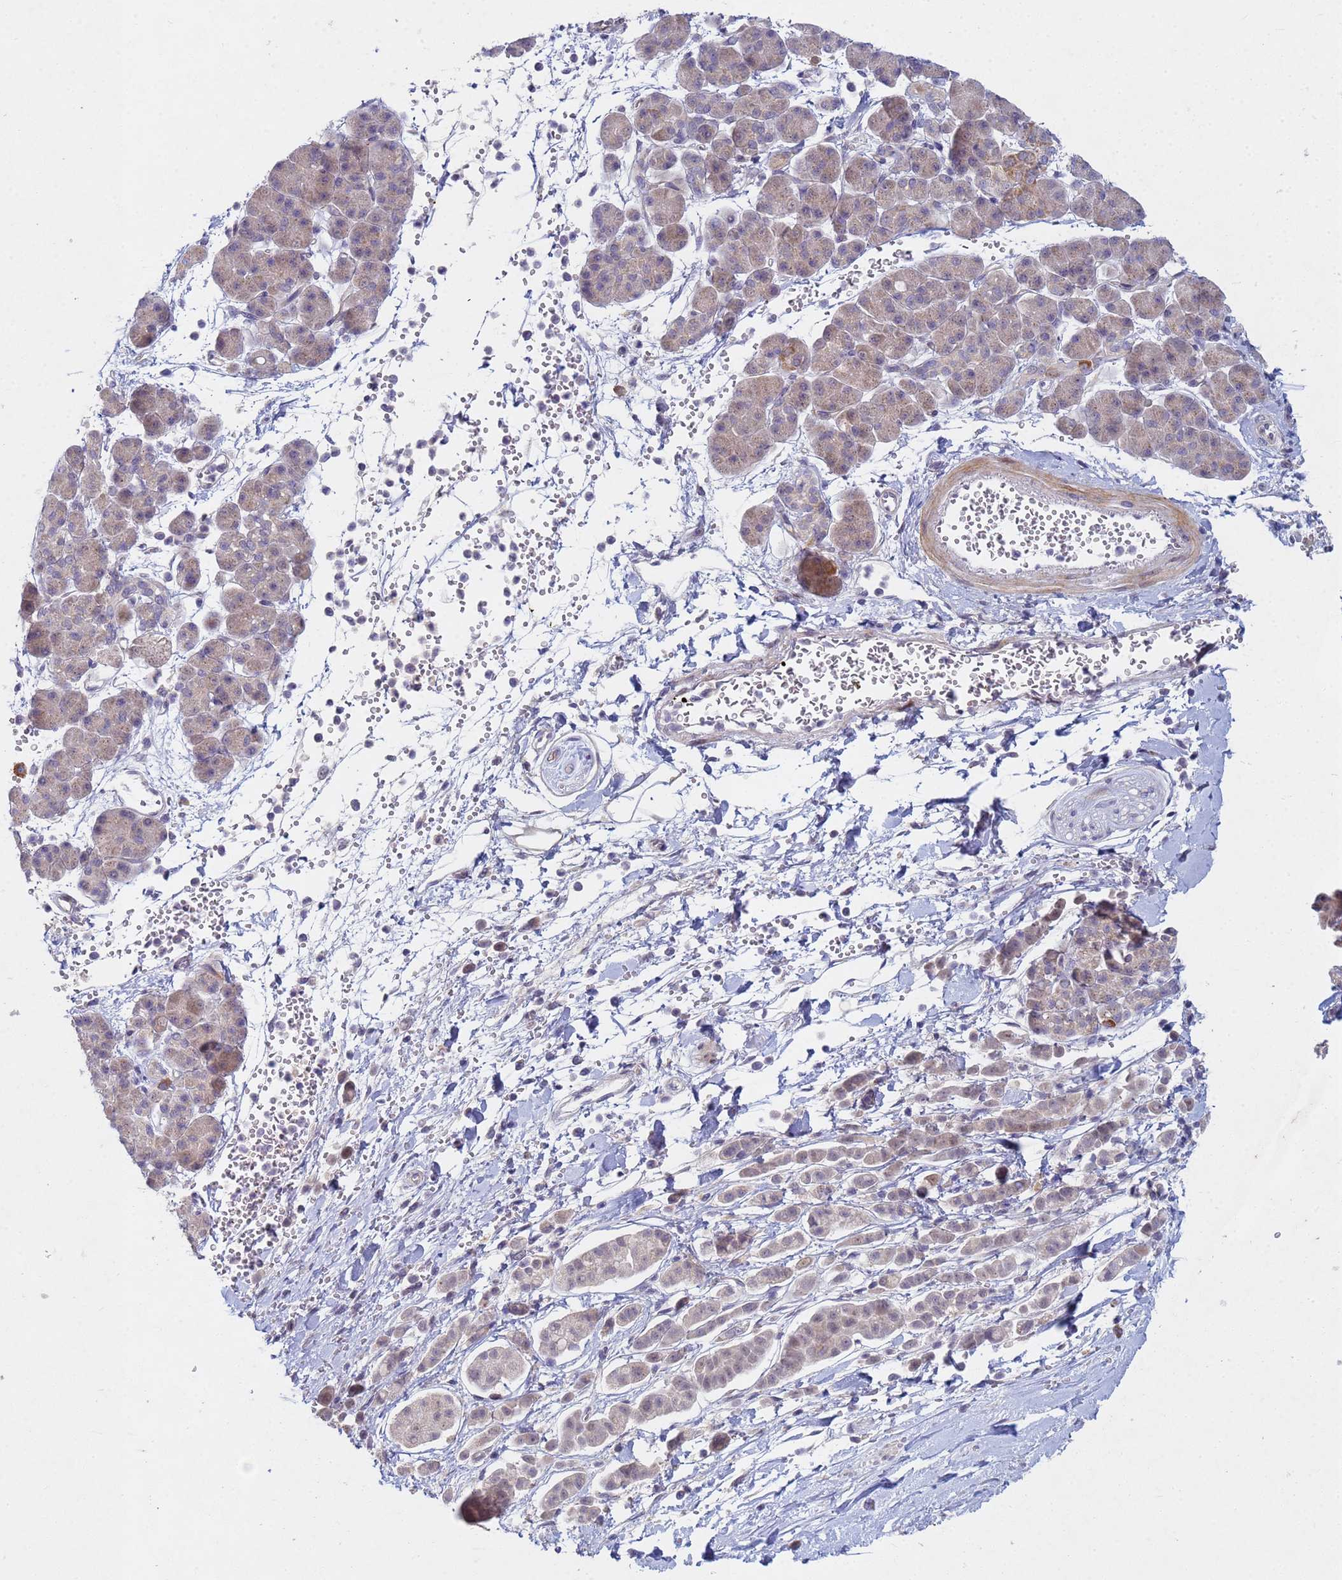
{"staining": {"intensity": "negative", "quantity": "none", "location": "none"}, "tissue": "pancreatic cancer", "cell_type": "Tumor cells", "image_type": "cancer", "snomed": [{"axis": "morphology", "description": "Normal tissue, NOS"}, {"axis": "morphology", "description": "Adenocarcinoma, NOS"}, {"axis": "topography", "description": "Pancreas"}], "caption": "A photomicrograph of adenocarcinoma (pancreatic) stained for a protein displays no brown staining in tumor cells.", "gene": "TNPO2", "patient": {"sex": "female", "age": 64}}